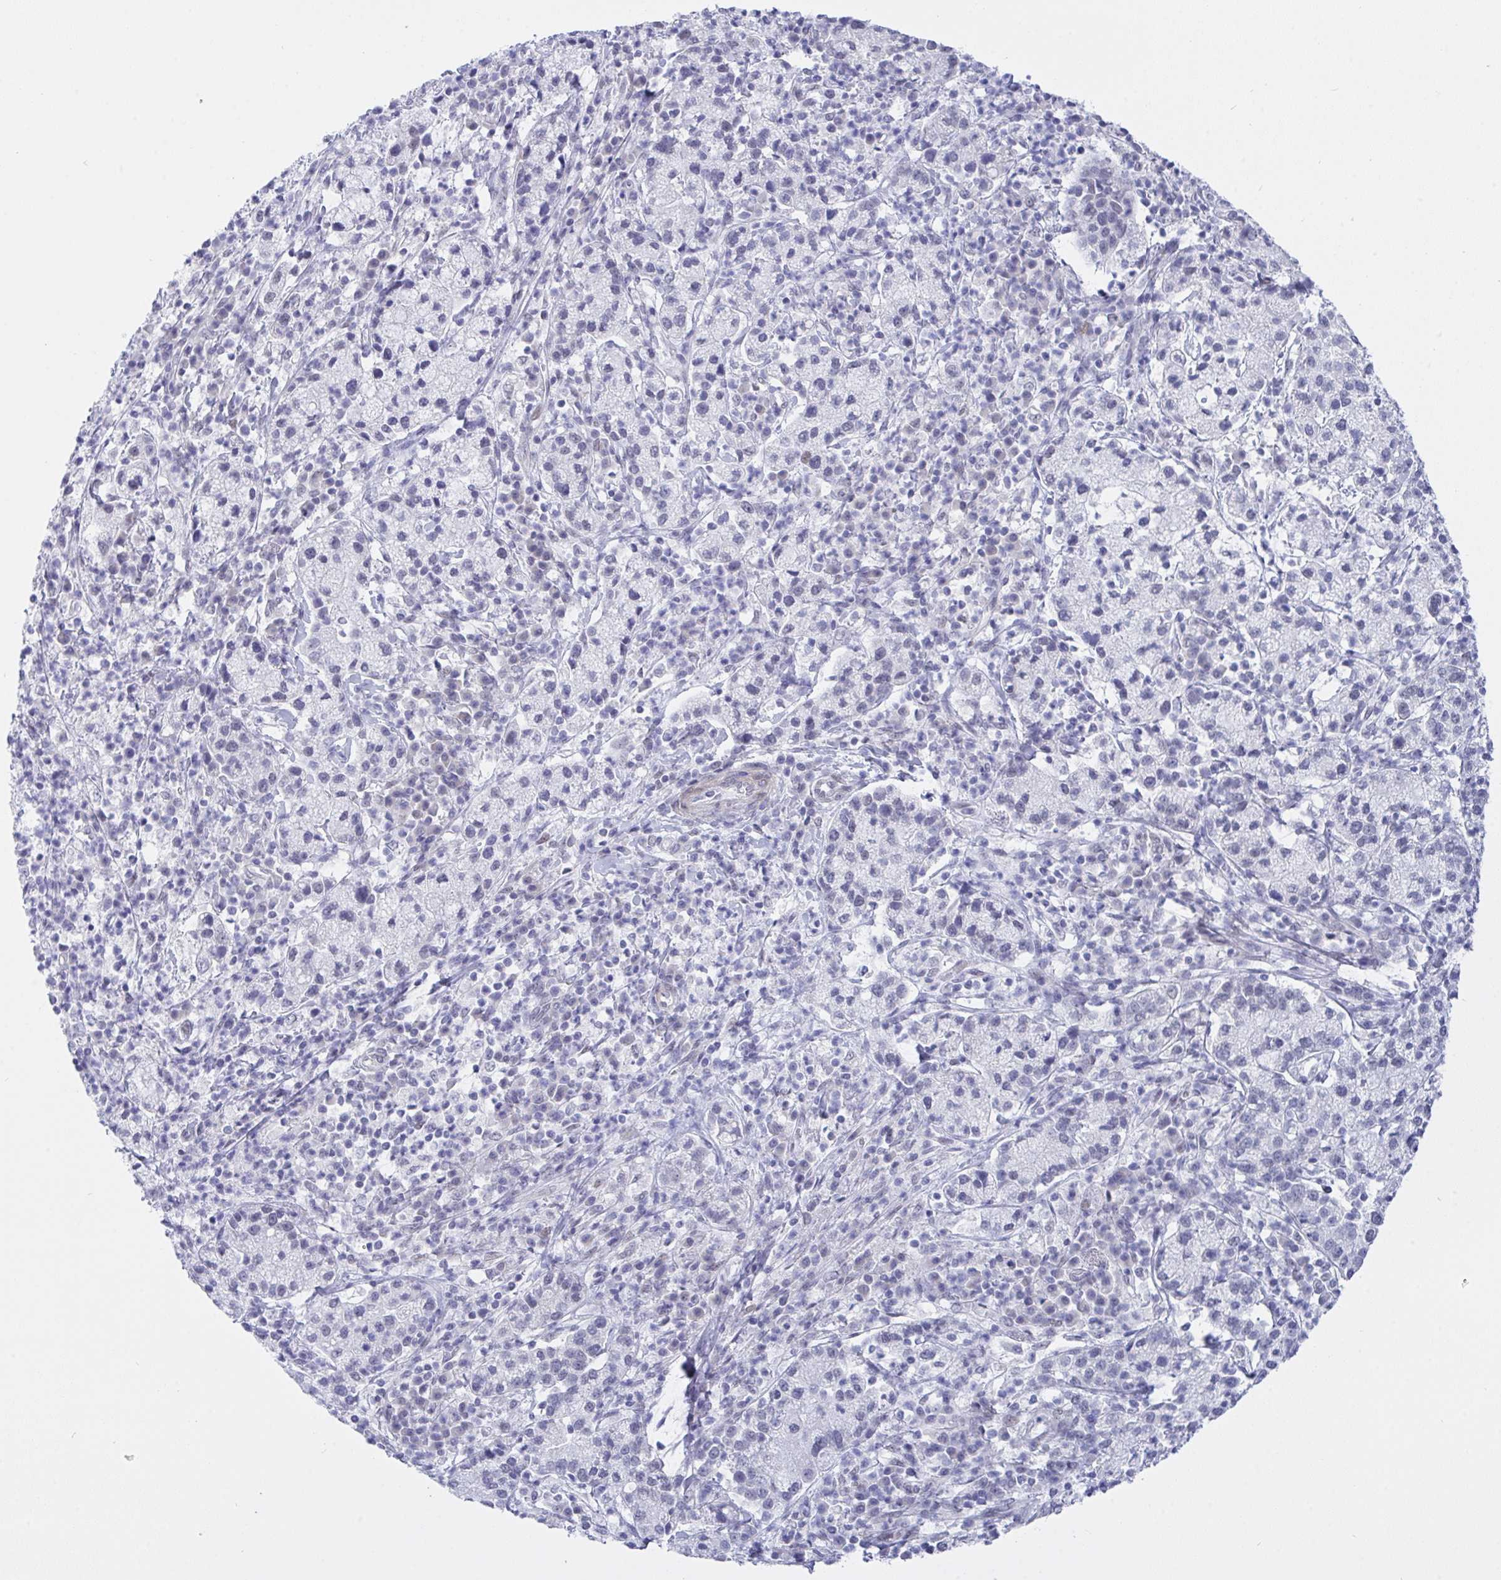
{"staining": {"intensity": "negative", "quantity": "none", "location": "none"}, "tissue": "cervical cancer", "cell_type": "Tumor cells", "image_type": "cancer", "snomed": [{"axis": "morphology", "description": "Normal tissue, NOS"}, {"axis": "morphology", "description": "Adenocarcinoma, NOS"}, {"axis": "topography", "description": "Cervix"}], "caption": "This photomicrograph is of cervical cancer stained with IHC to label a protein in brown with the nuclei are counter-stained blue. There is no staining in tumor cells.", "gene": "FBXL22", "patient": {"sex": "female", "age": 44}}